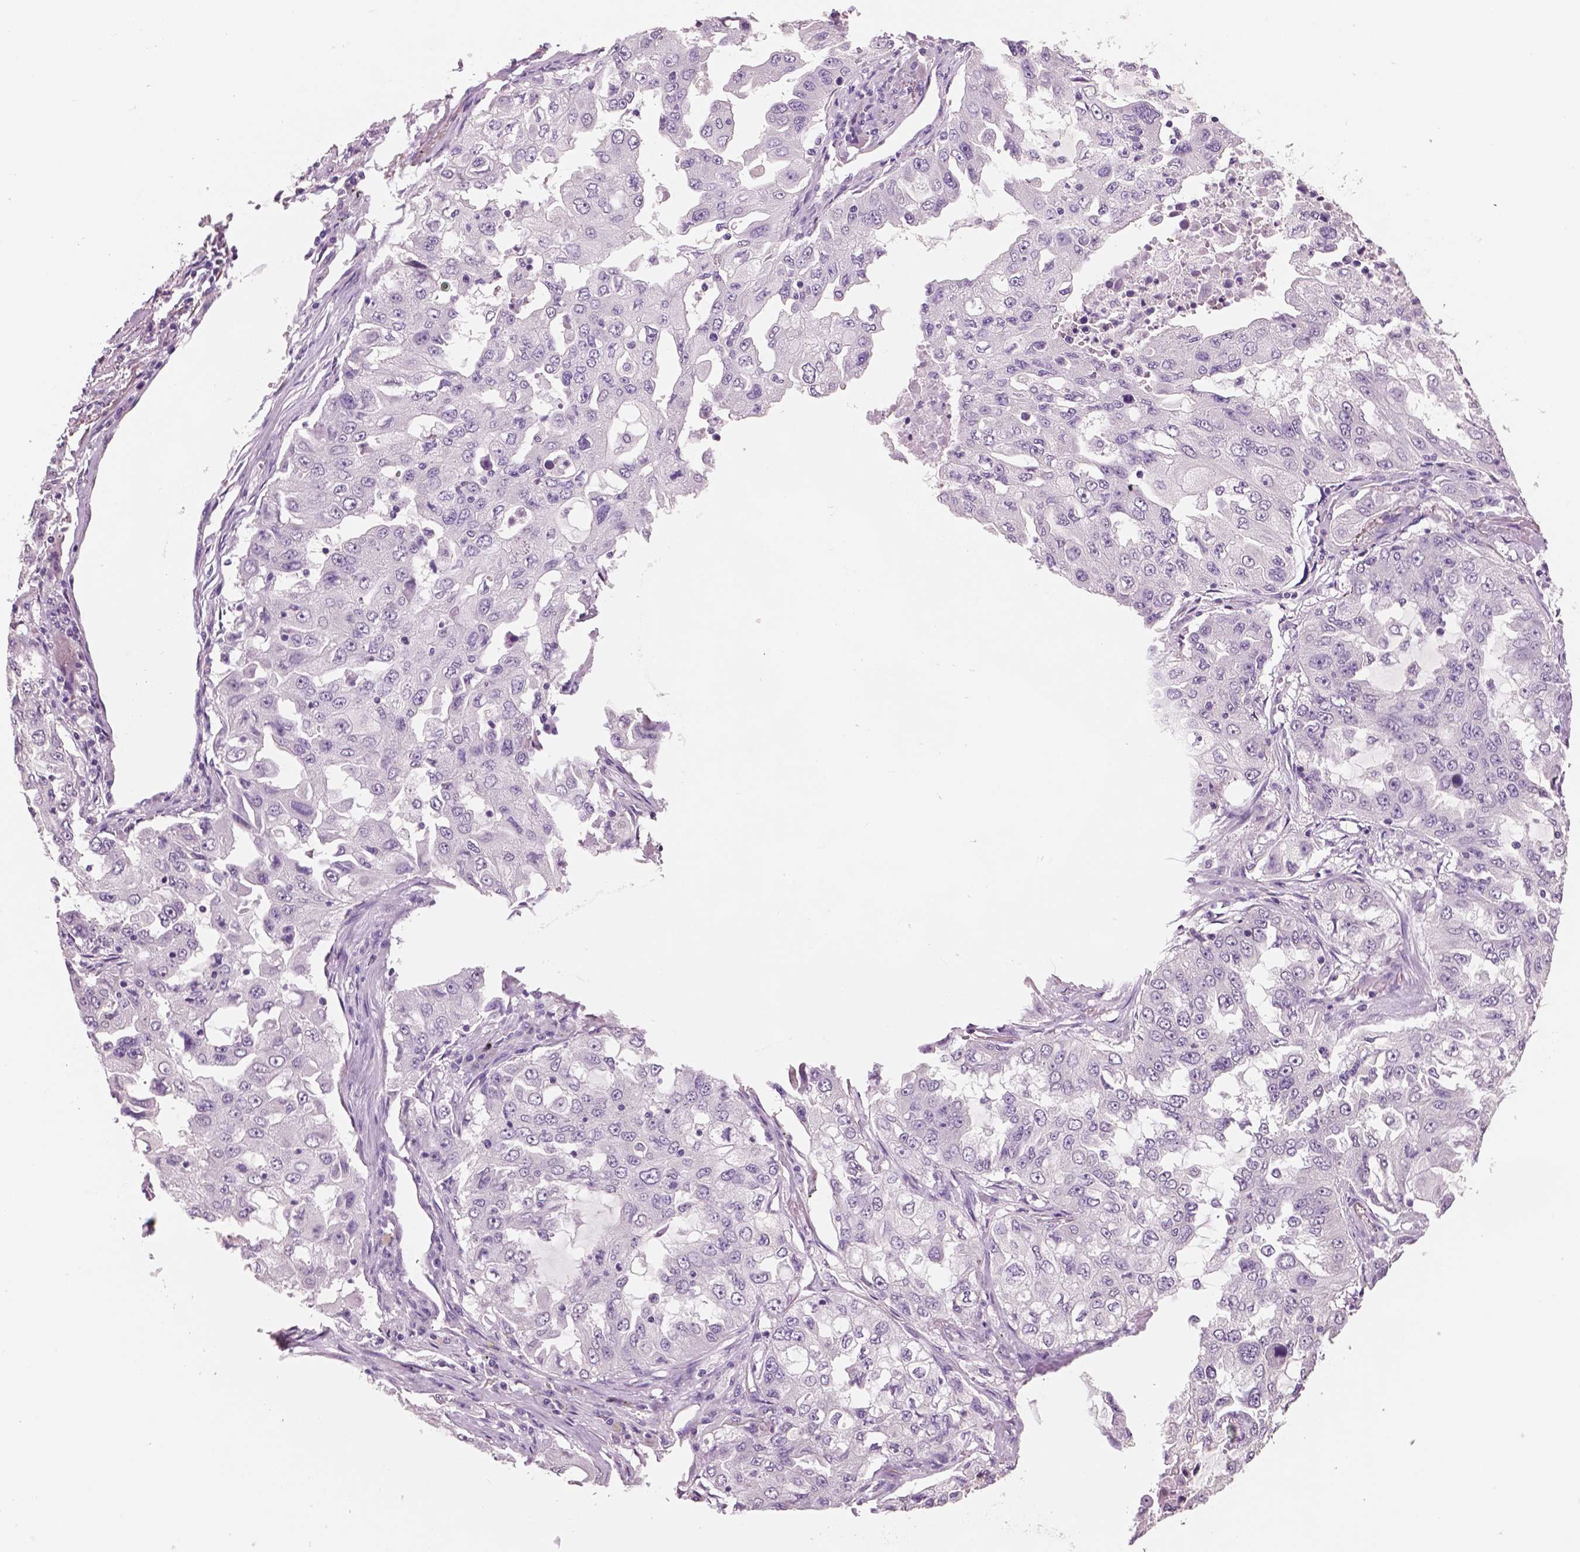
{"staining": {"intensity": "negative", "quantity": "none", "location": "none"}, "tissue": "lung cancer", "cell_type": "Tumor cells", "image_type": "cancer", "snomed": [{"axis": "morphology", "description": "Adenocarcinoma, NOS"}, {"axis": "topography", "description": "Lung"}], "caption": "Immunohistochemistry (IHC) histopathology image of neoplastic tissue: lung cancer (adenocarcinoma) stained with DAB reveals no significant protein staining in tumor cells. (Immunohistochemistry (IHC), brightfield microscopy, high magnification).", "gene": "NECAB2", "patient": {"sex": "female", "age": 61}}